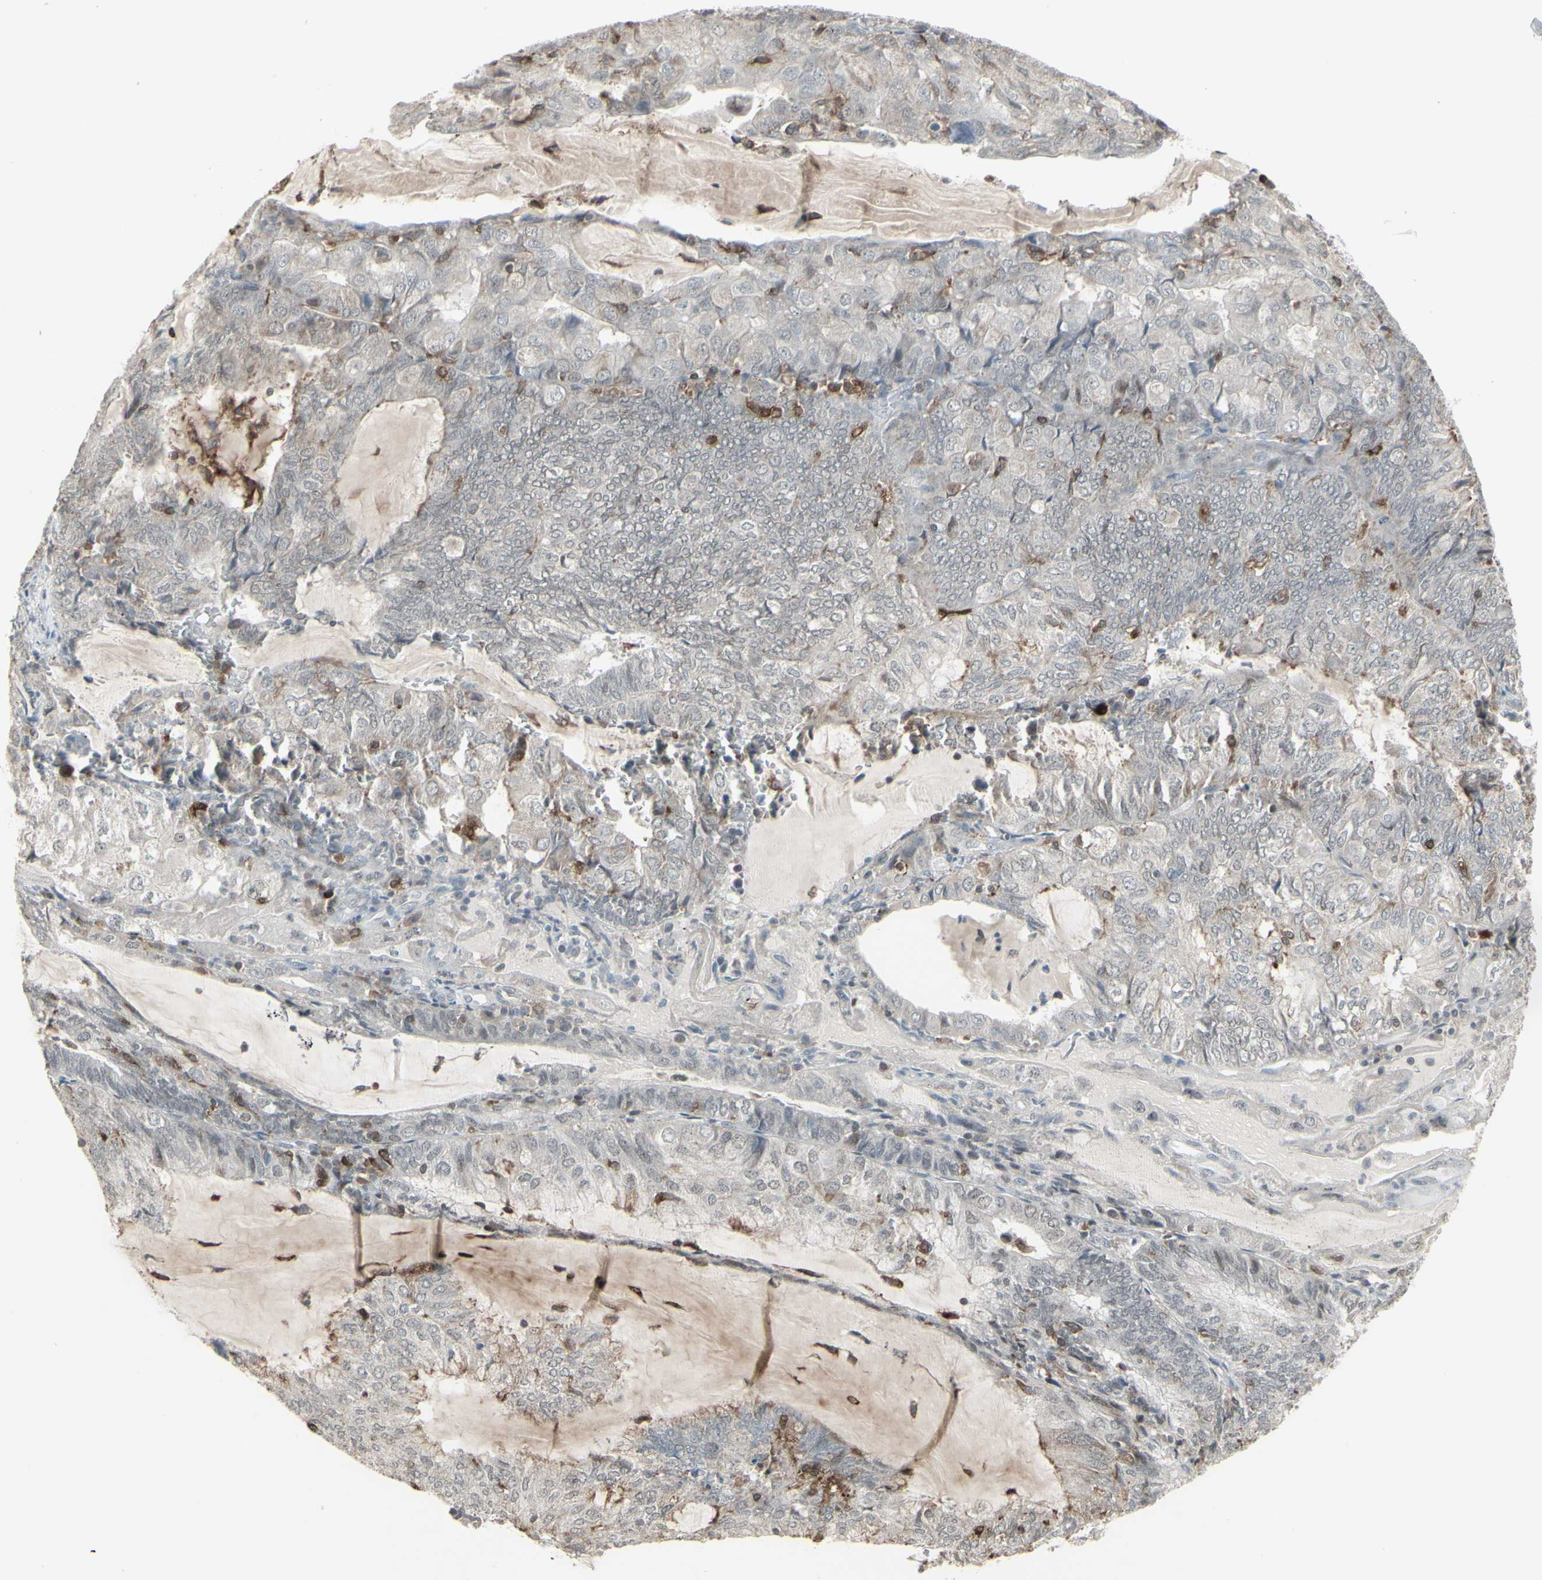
{"staining": {"intensity": "moderate", "quantity": "<25%", "location": "cytoplasmic/membranous,nuclear"}, "tissue": "endometrial cancer", "cell_type": "Tumor cells", "image_type": "cancer", "snomed": [{"axis": "morphology", "description": "Adenocarcinoma, NOS"}, {"axis": "topography", "description": "Endometrium"}], "caption": "Endometrial adenocarcinoma stained for a protein (brown) exhibits moderate cytoplasmic/membranous and nuclear positive positivity in about <25% of tumor cells.", "gene": "SAMSN1", "patient": {"sex": "female", "age": 81}}